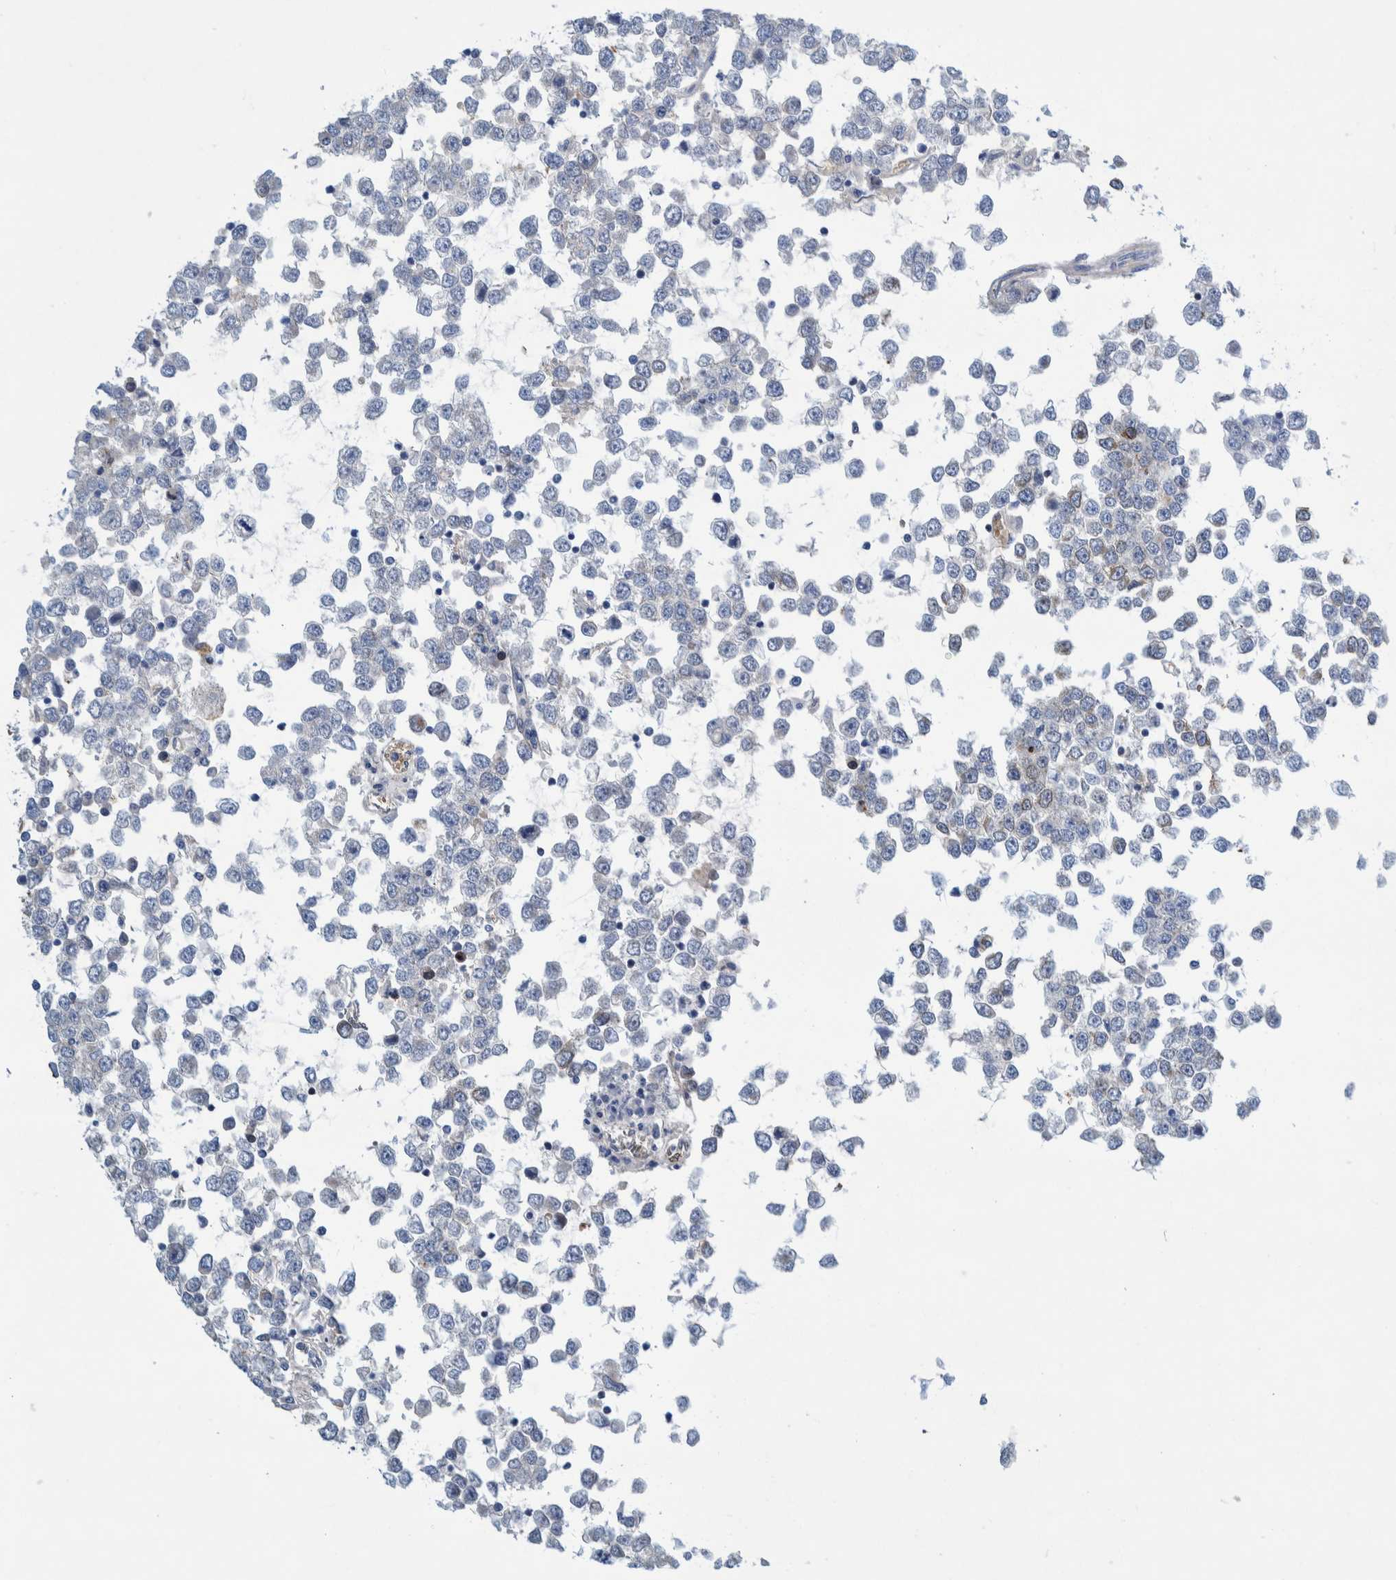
{"staining": {"intensity": "negative", "quantity": "none", "location": "none"}, "tissue": "testis cancer", "cell_type": "Tumor cells", "image_type": "cancer", "snomed": [{"axis": "morphology", "description": "Seminoma, NOS"}, {"axis": "topography", "description": "Testis"}], "caption": "Immunohistochemistry image of neoplastic tissue: human testis cancer (seminoma) stained with DAB exhibits no significant protein expression in tumor cells. Brightfield microscopy of immunohistochemistry stained with DAB (3,3'-diaminobenzidine) (brown) and hematoxylin (blue), captured at high magnification.", "gene": "THEM6", "patient": {"sex": "male", "age": 65}}